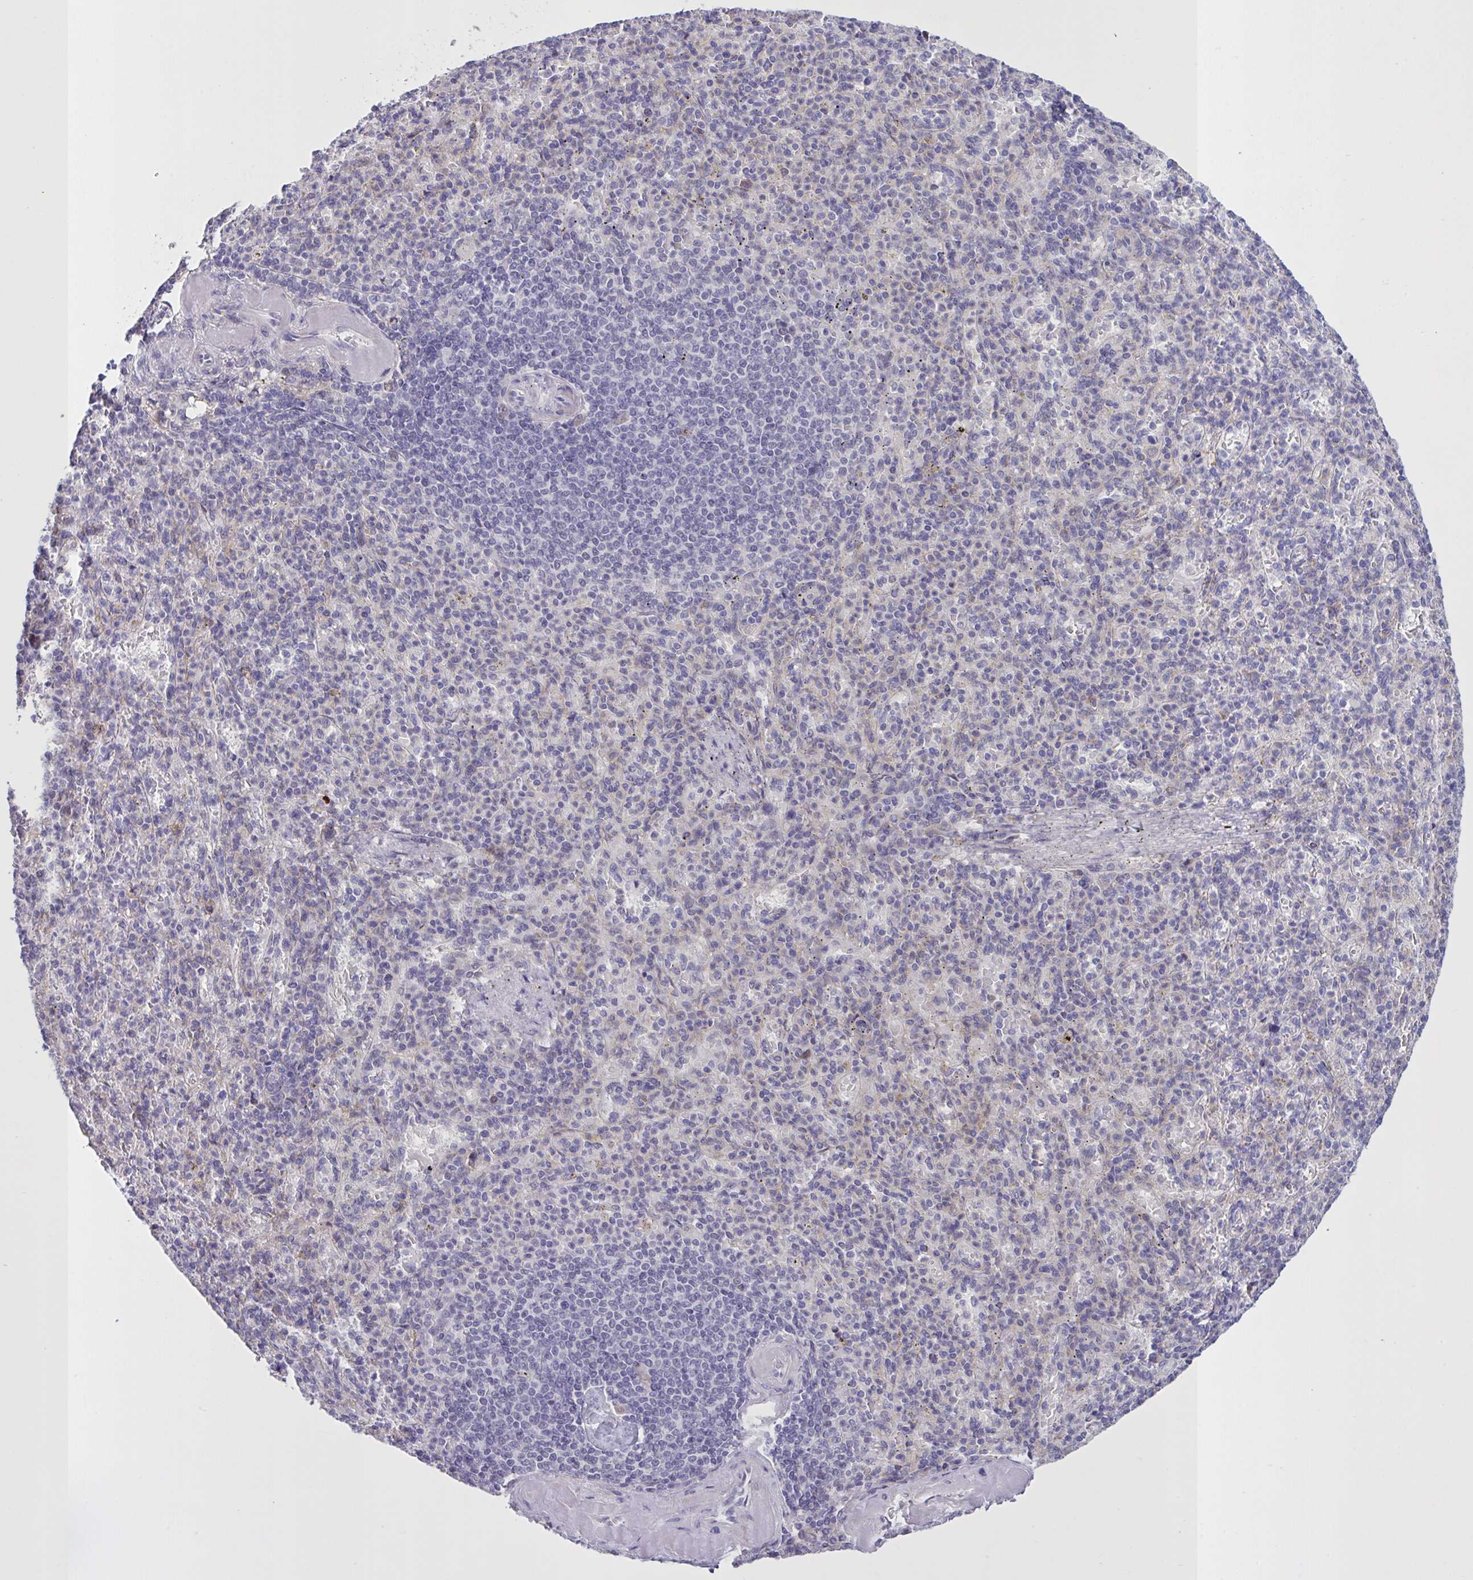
{"staining": {"intensity": "negative", "quantity": "none", "location": "none"}, "tissue": "spleen", "cell_type": "Cells in red pulp", "image_type": "normal", "snomed": [{"axis": "morphology", "description": "Normal tissue, NOS"}, {"axis": "topography", "description": "Spleen"}], "caption": "A micrograph of spleen stained for a protein shows no brown staining in cells in red pulp. (DAB (3,3'-diaminobenzidine) immunohistochemistry (IHC), high magnification).", "gene": "MRGPRX2", "patient": {"sex": "female", "age": 74}}